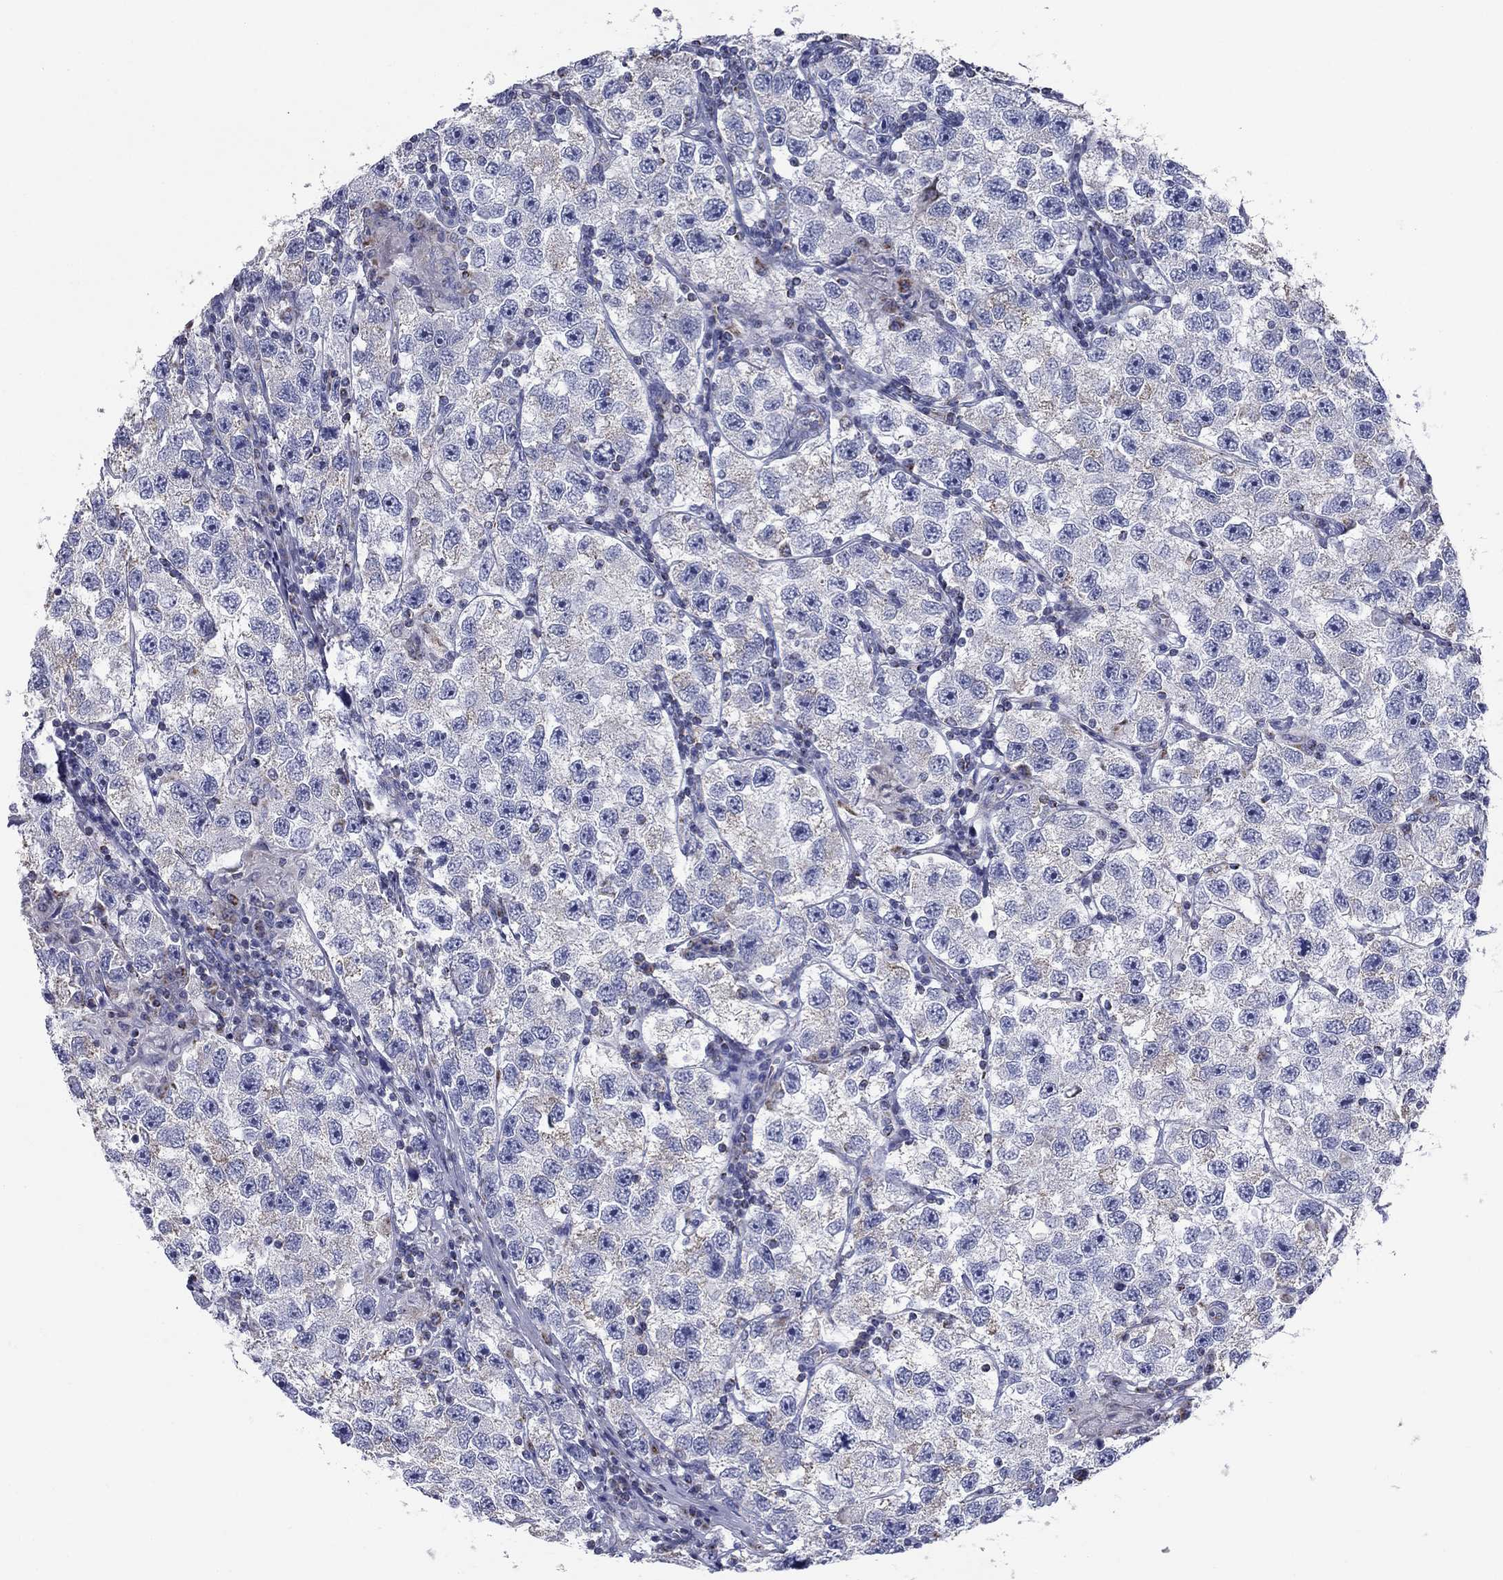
{"staining": {"intensity": "weak", "quantity": "<25%", "location": "cytoplasmic/membranous"}, "tissue": "testis cancer", "cell_type": "Tumor cells", "image_type": "cancer", "snomed": [{"axis": "morphology", "description": "Seminoma, NOS"}, {"axis": "topography", "description": "Testis"}], "caption": "A photomicrograph of human seminoma (testis) is negative for staining in tumor cells.", "gene": "NDUFA4L2", "patient": {"sex": "male", "age": 26}}